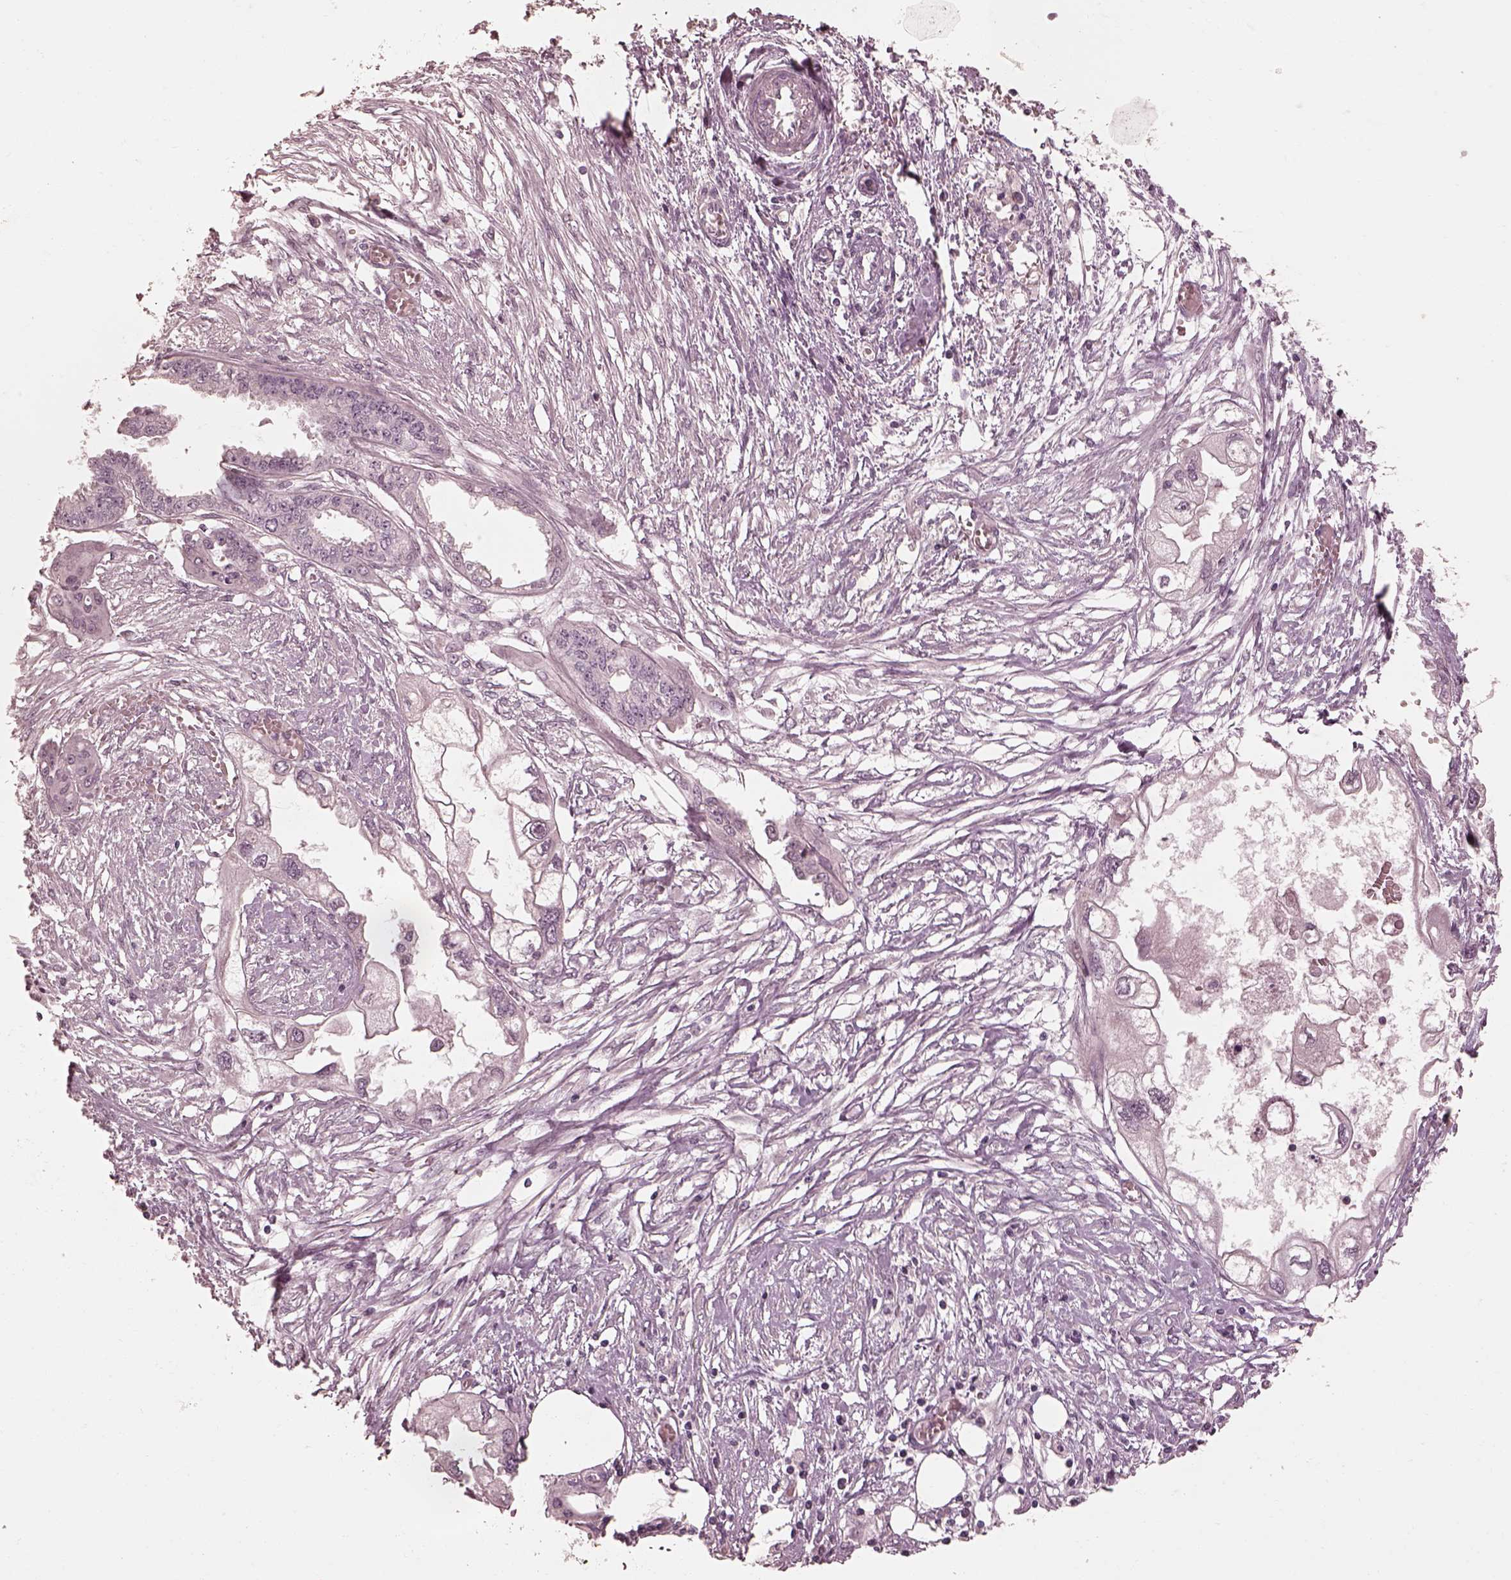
{"staining": {"intensity": "negative", "quantity": "none", "location": "none"}, "tissue": "endometrial cancer", "cell_type": "Tumor cells", "image_type": "cancer", "snomed": [{"axis": "morphology", "description": "Adenocarcinoma, NOS"}, {"axis": "morphology", "description": "Adenocarcinoma, metastatic, NOS"}, {"axis": "topography", "description": "Adipose tissue"}, {"axis": "topography", "description": "Endometrium"}], "caption": "The image demonstrates no significant expression in tumor cells of metastatic adenocarcinoma (endometrial). (Brightfield microscopy of DAB IHC at high magnification).", "gene": "KCNA2", "patient": {"sex": "female", "age": 67}}